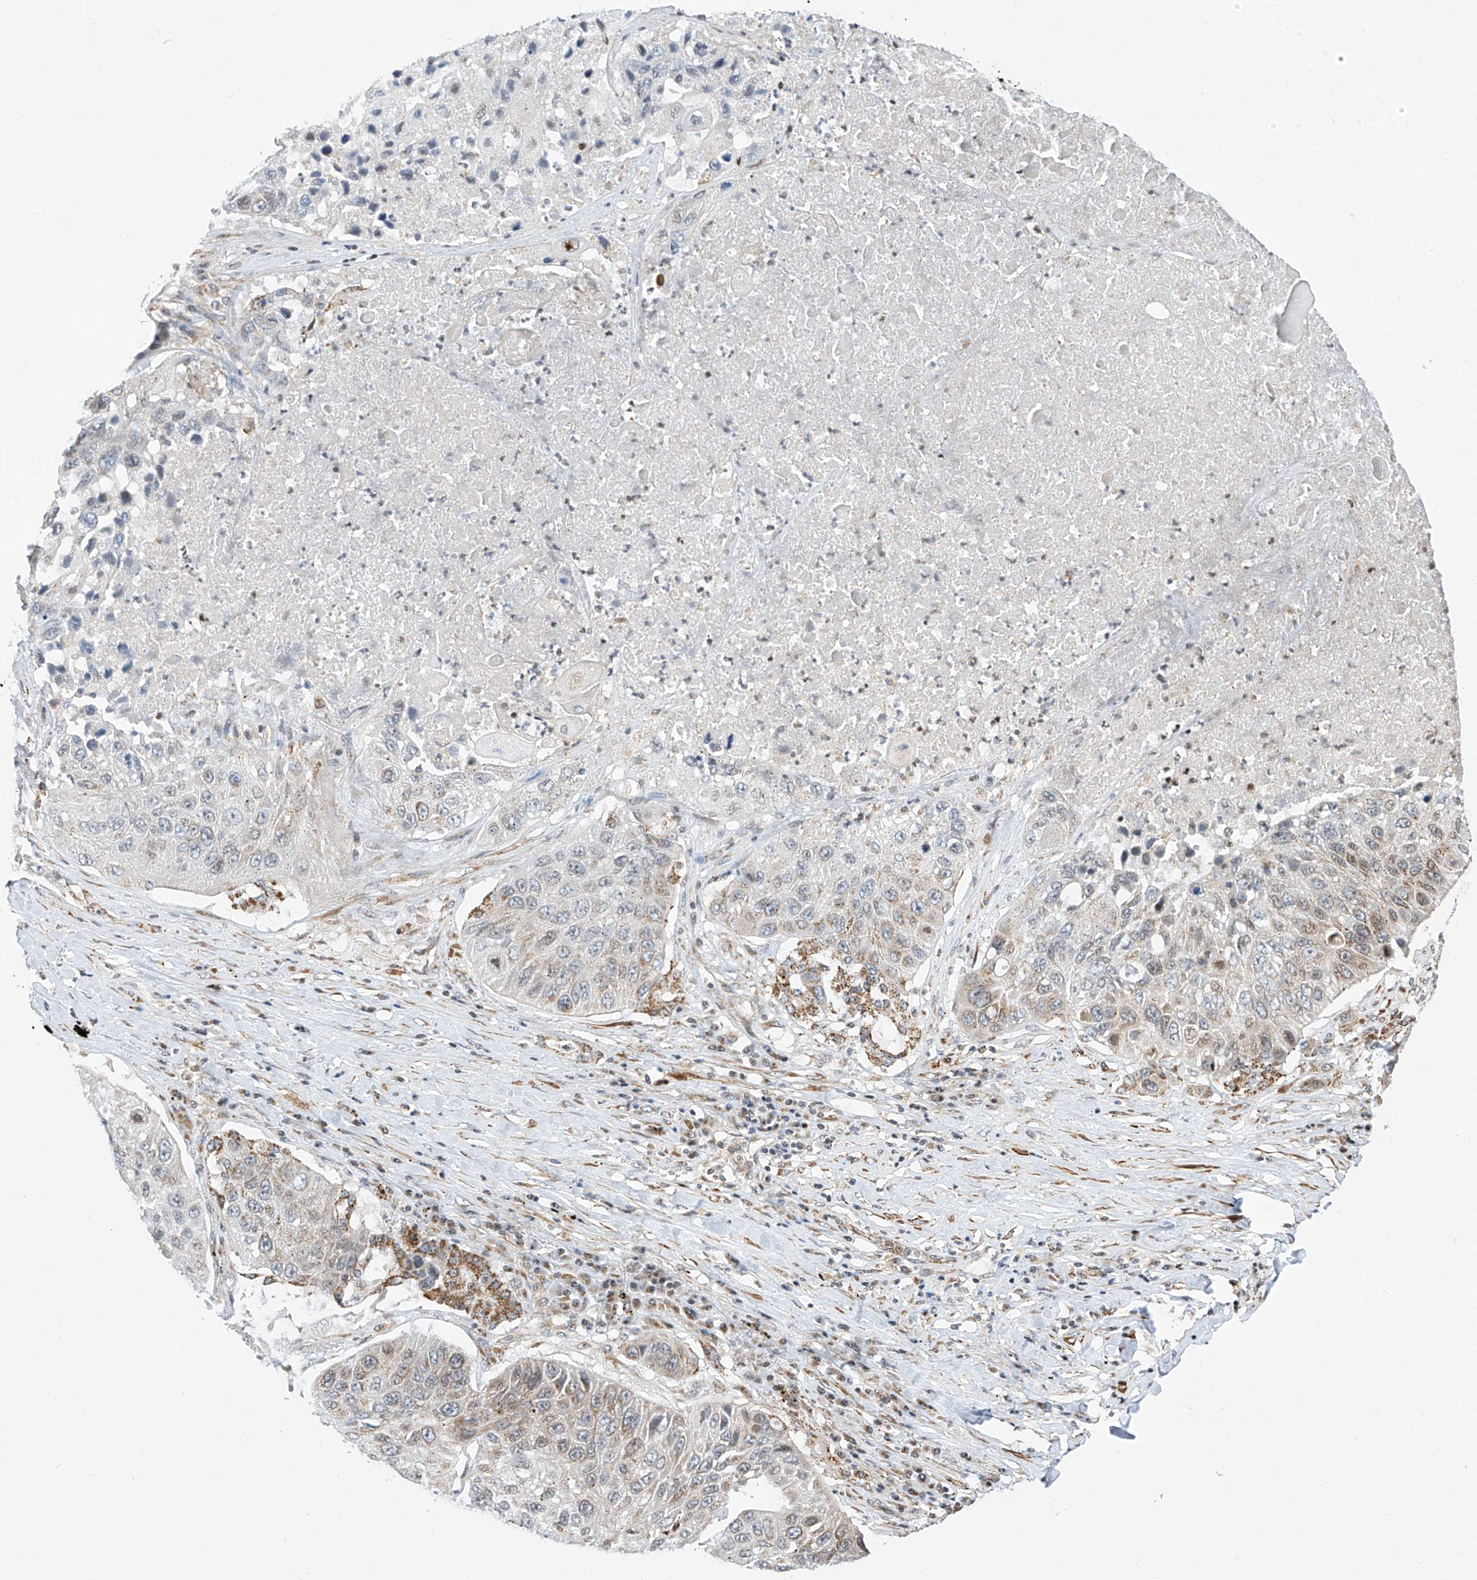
{"staining": {"intensity": "moderate", "quantity": "<25%", "location": "cytoplasmic/membranous"}, "tissue": "lung cancer", "cell_type": "Tumor cells", "image_type": "cancer", "snomed": [{"axis": "morphology", "description": "Squamous cell carcinoma, NOS"}, {"axis": "topography", "description": "Lung"}], "caption": "The histopathology image shows a brown stain indicating the presence of a protein in the cytoplasmic/membranous of tumor cells in lung cancer (squamous cell carcinoma). The protein of interest is shown in brown color, while the nuclei are stained blue.", "gene": "TTLL8", "patient": {"sex": "male", "age": 61}}